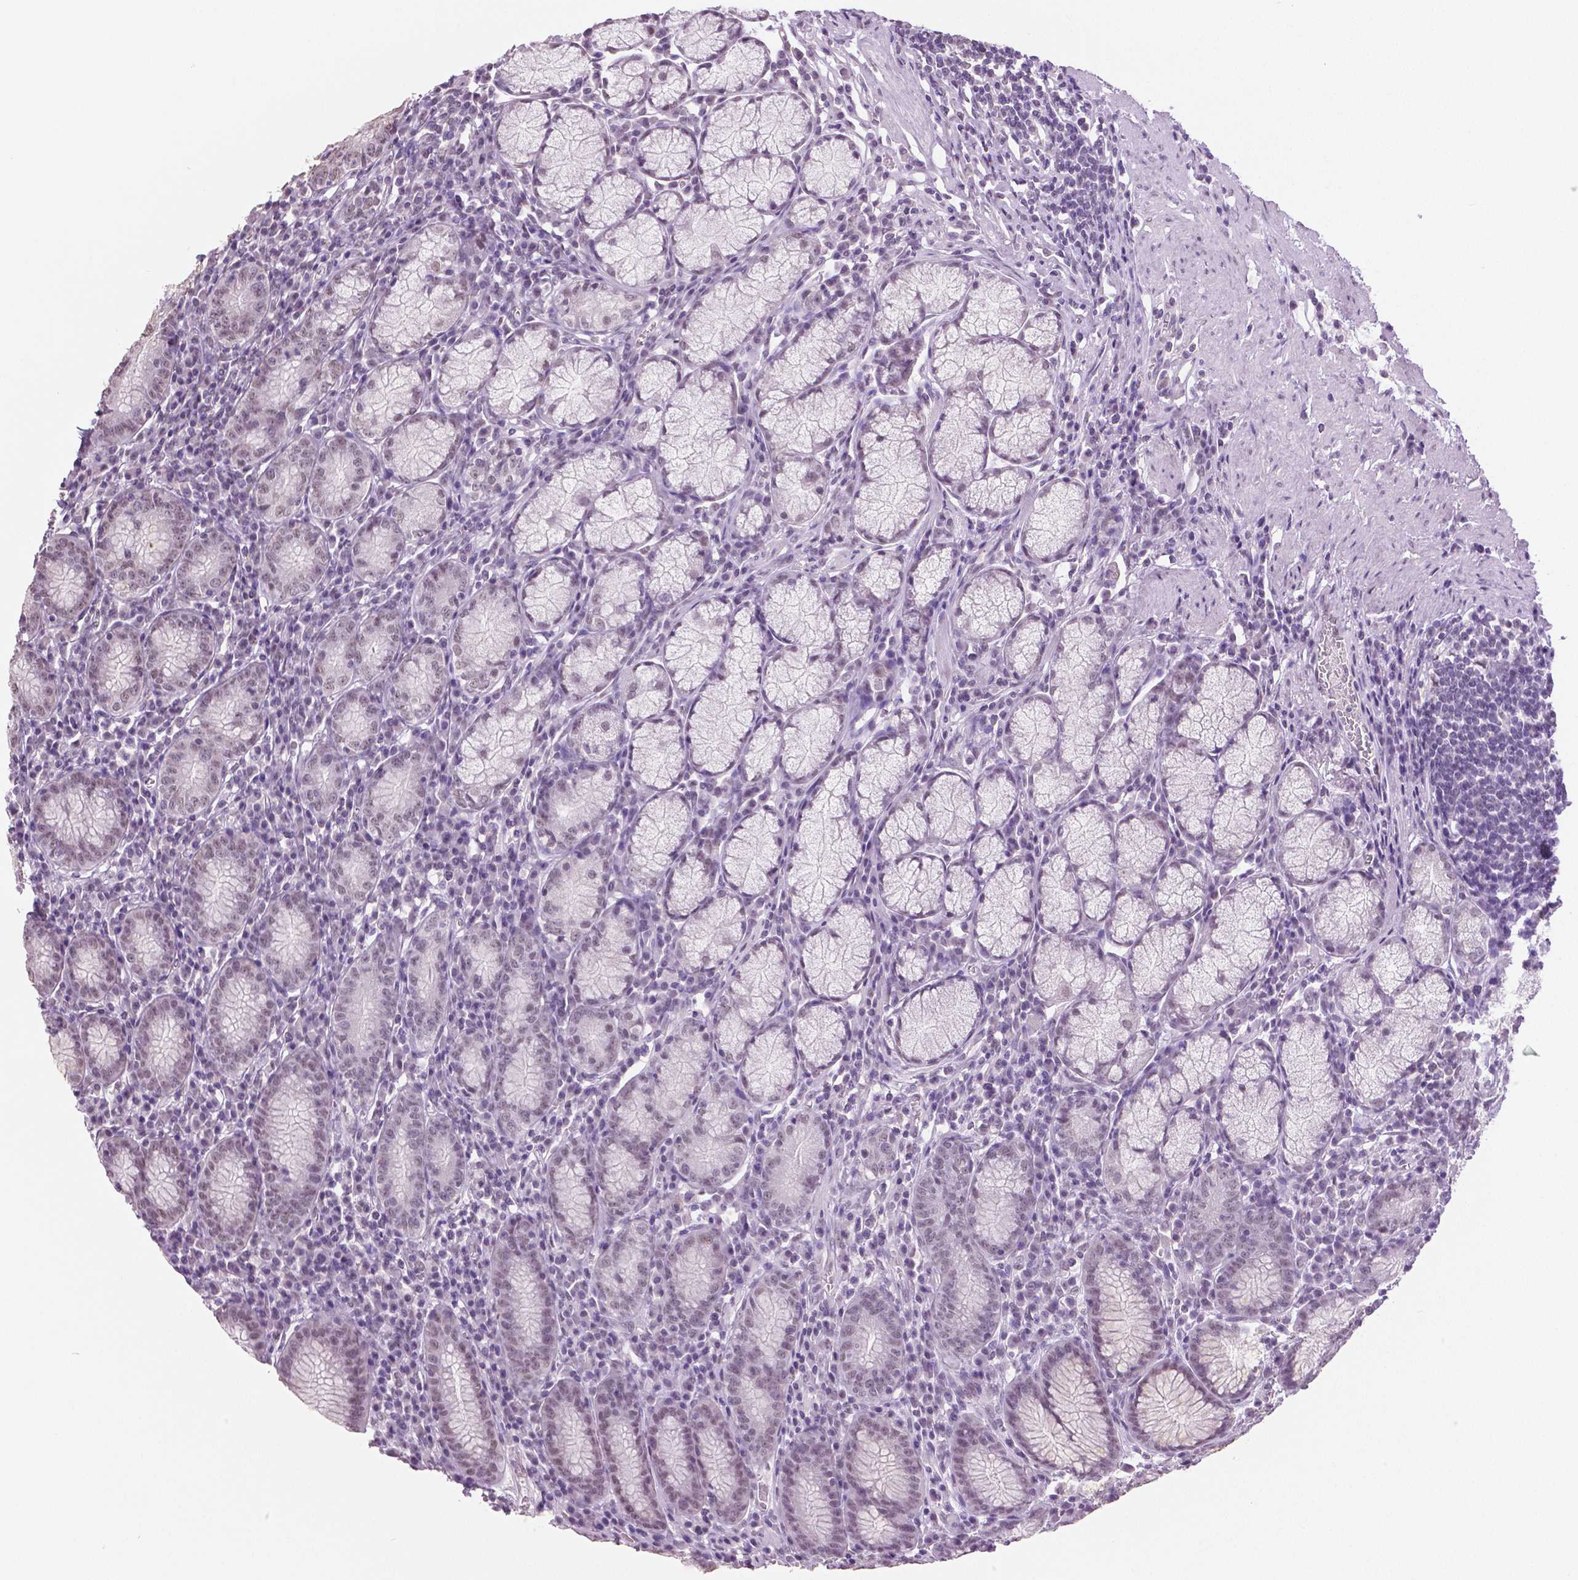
{"staining": {"intensity": "weak", "quantity": "25%-75%", "location": "nuclear"}, "tissue": "stomach", "cell_type": "Glandular cells", "image_type": "normal", "snomed": [{"axis": "morphology", "description": "Normal tissue, NOS"}, {"axis": "topography", "description": "Stomach"}], "caption": "Immunohistochemical staining of benign human stomach shows low levels of weak nuclear positivity in about 25%-75% of glandular cells. The protein of interest is shown in brown color, while the nuclei are stained blue.", "gene": "IGF2BP1", "patient": {"sex": "male", "age": 55}}